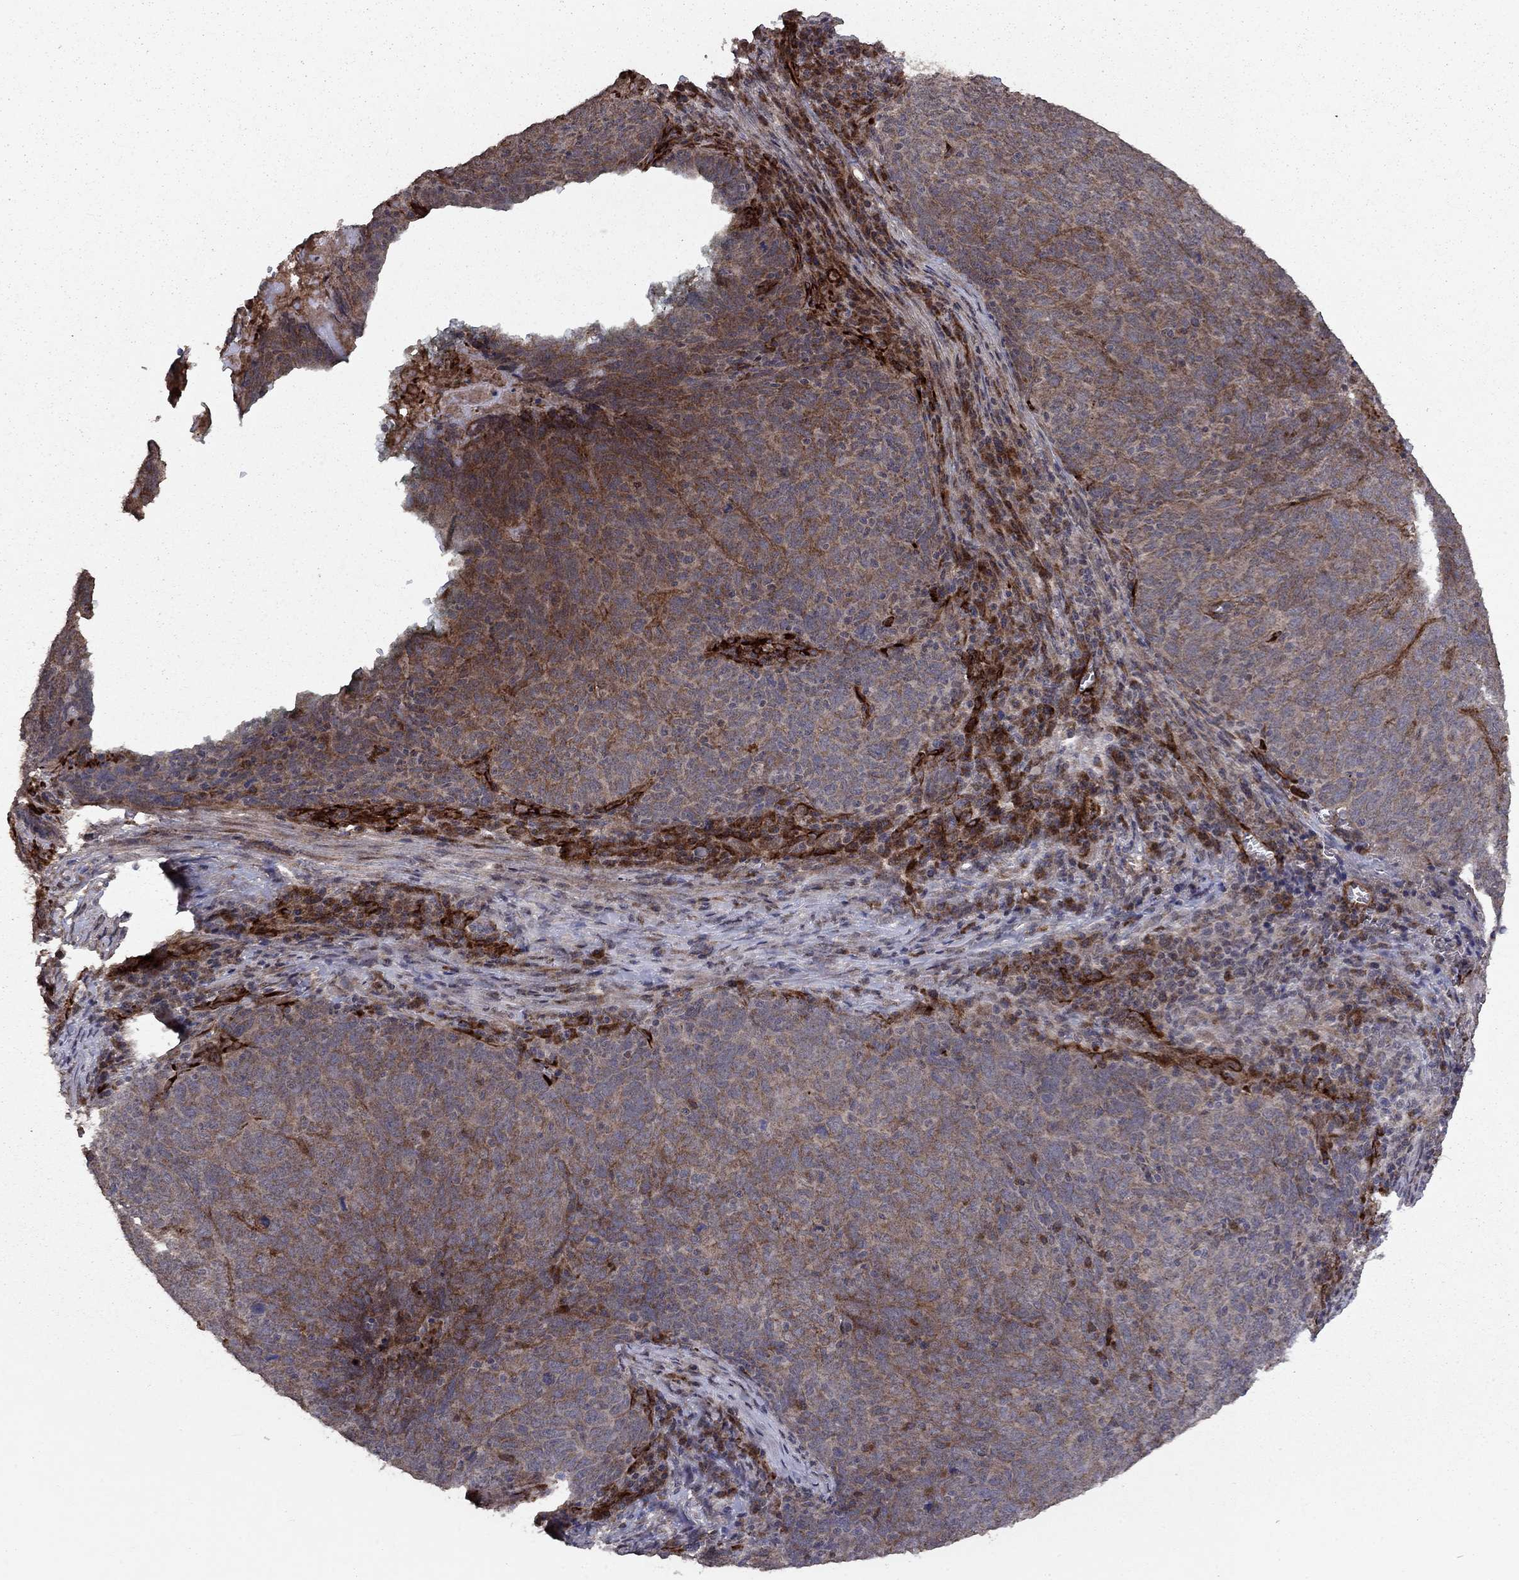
{"staining": {"intensity": "moderate", "quantity": "25%-75%", "location": "cytoplasmic/membranous"}, "tissue": "skin cancer", "cell_type": "Tumor cells", "image_type": "cancer", "snomed": [{"axis": "morphology", "description": "Squamous cell carcinoma, NOS"}, {"axis": "topography", "description": "Skin"}, {"axis": "topography", "description": "Anal"}], "caption": "Immunohistochemical staining of skin cancer reveals medium levels of moderate cytoplasmic/membranous protein positivity in about 25%-75% of tumor cells.", "gene": "COL18A1", "patient": {"sex": "female", "age": 51}}